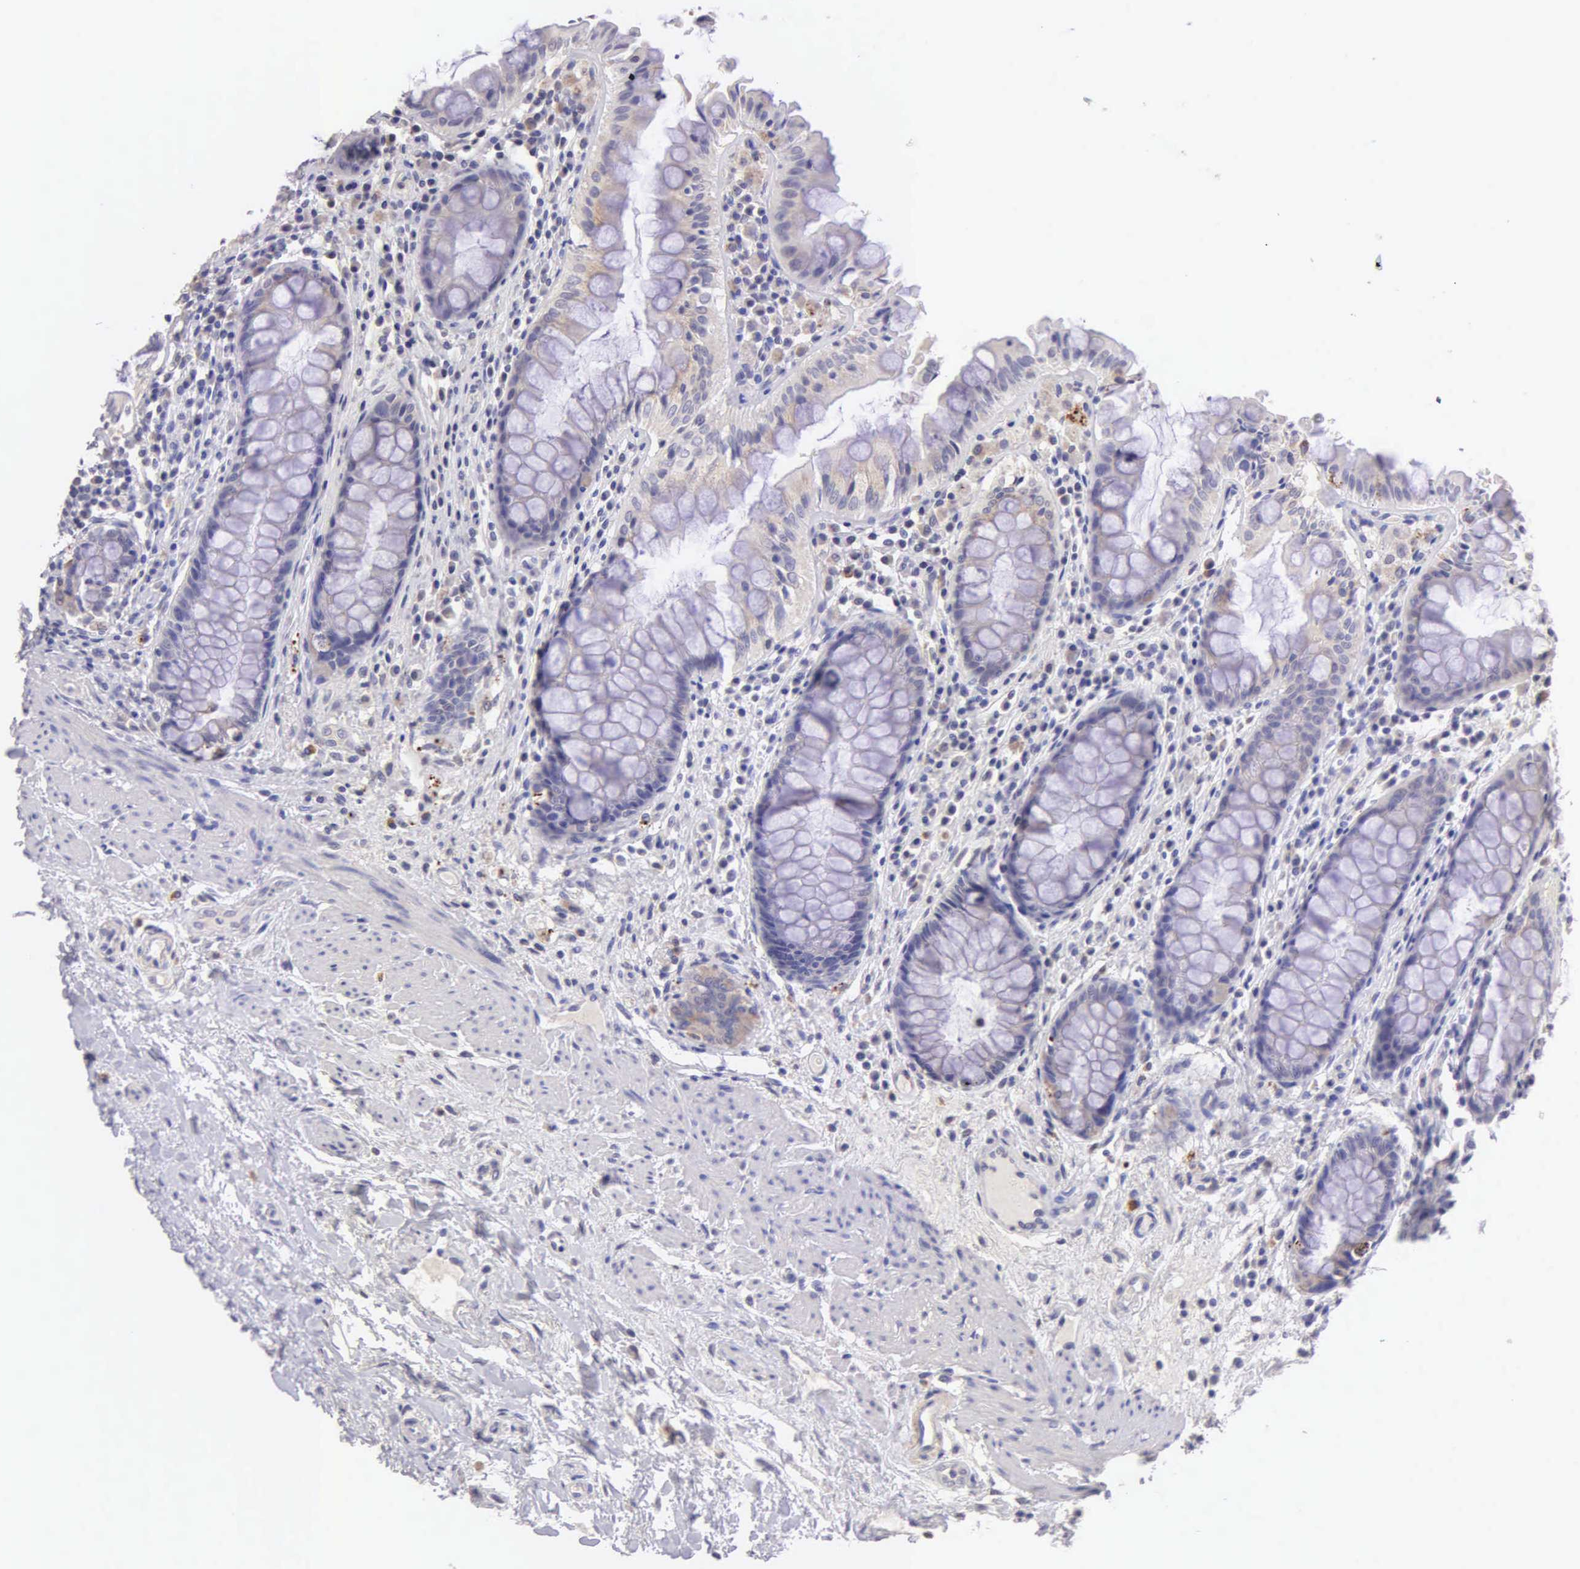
{"staining": {"intensity": "weak", "quantity": "<25%", "location": "cytoplasmic/membranous"}, "tissue": "rectum", "cell_type": "Glandular cells", "image_type": "normal", "snomed": [{"axis": "morphology", "description": "Normal tissue, NOS"}, {"axis": "topography", "description": "Rectum"}], "caption": "A micrograph of rectum stained for a protein displays no brown staining in glandular cells. (Stains: DAB IHC with hematoxylin counter stain, Microscopy: brightfield microscopy at high magnification).", "gene": "ESR1", "patient": {"sex": "female", "age": 75}}